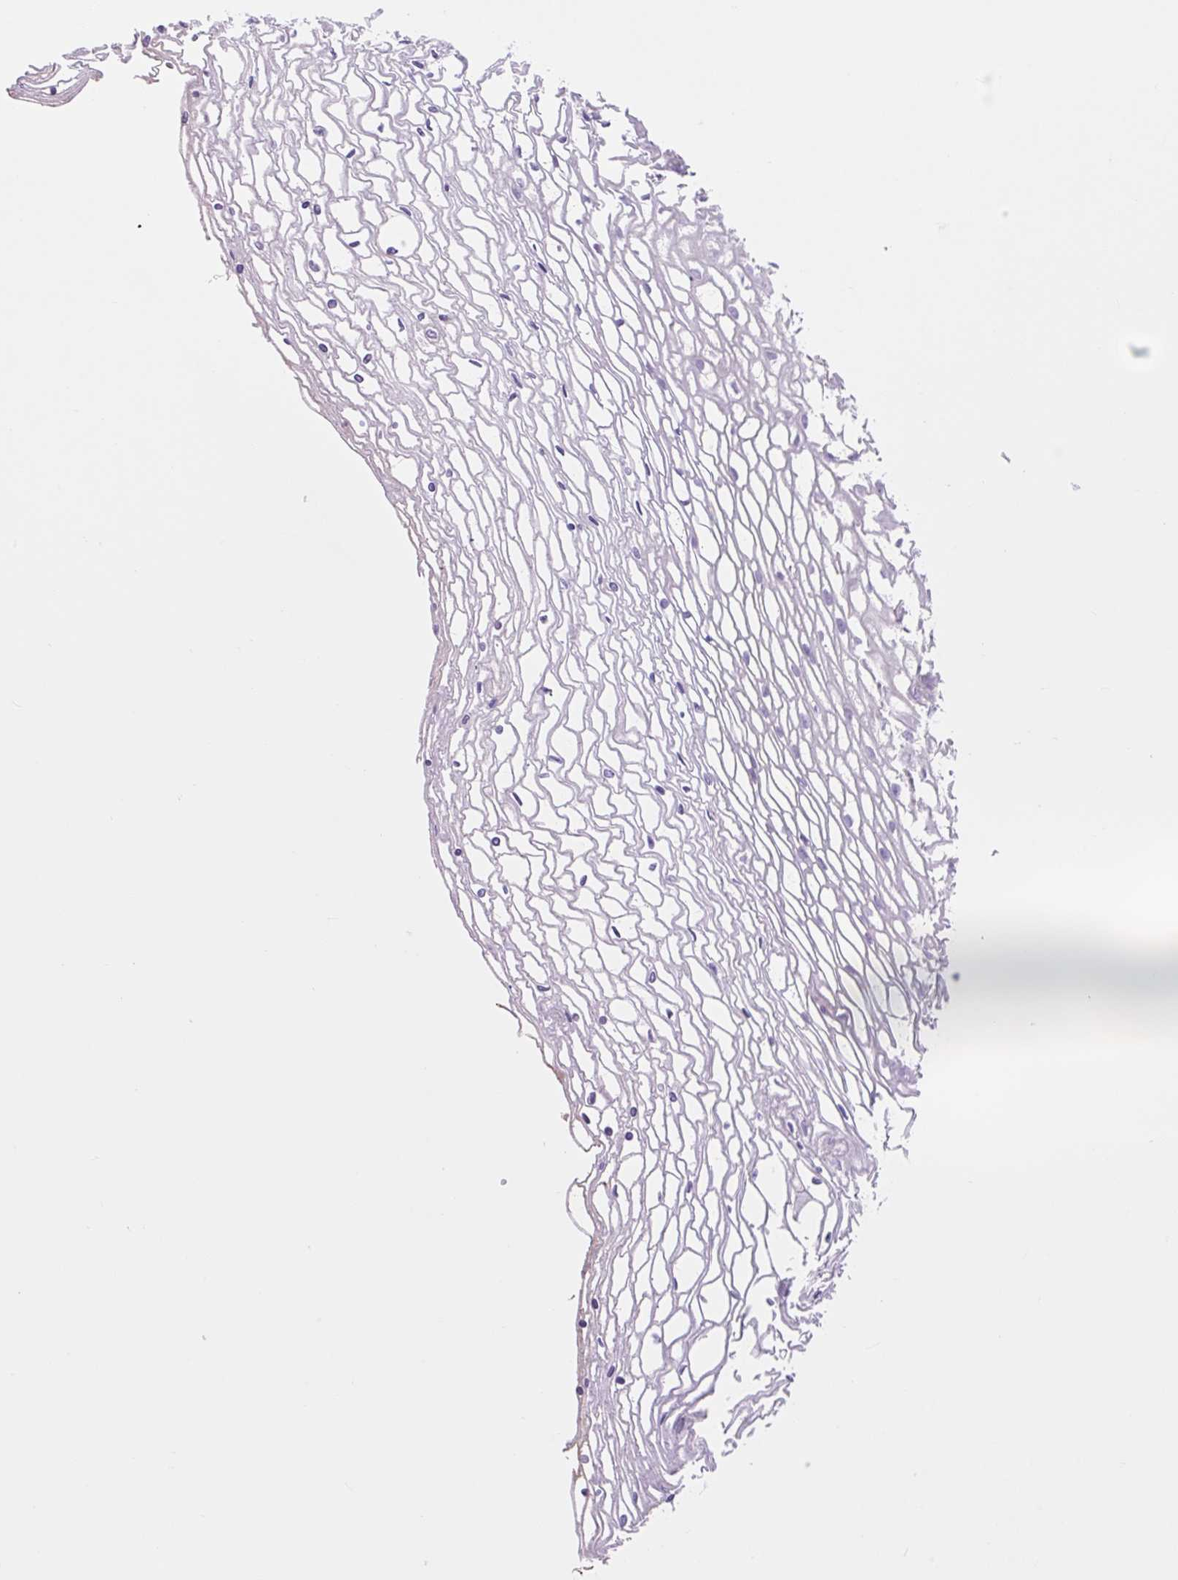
{"staining": {"intensity": "negative", "quantity": "none", "location": "none"}, "tissue": "cervix", "cell_type": "Glandular cells", "image_type": "normal", "snomed": [{"axis": "morphology", "description": "Normal tissue, NOS"}, {"axis": "topography", "description": "Cervix"}], "caption": "Photomicrograph shows no protein expression in glandular cells of unremarkable cervix.", "gene": "HEXA", "patient": {"sex": "female", "age": 36}}